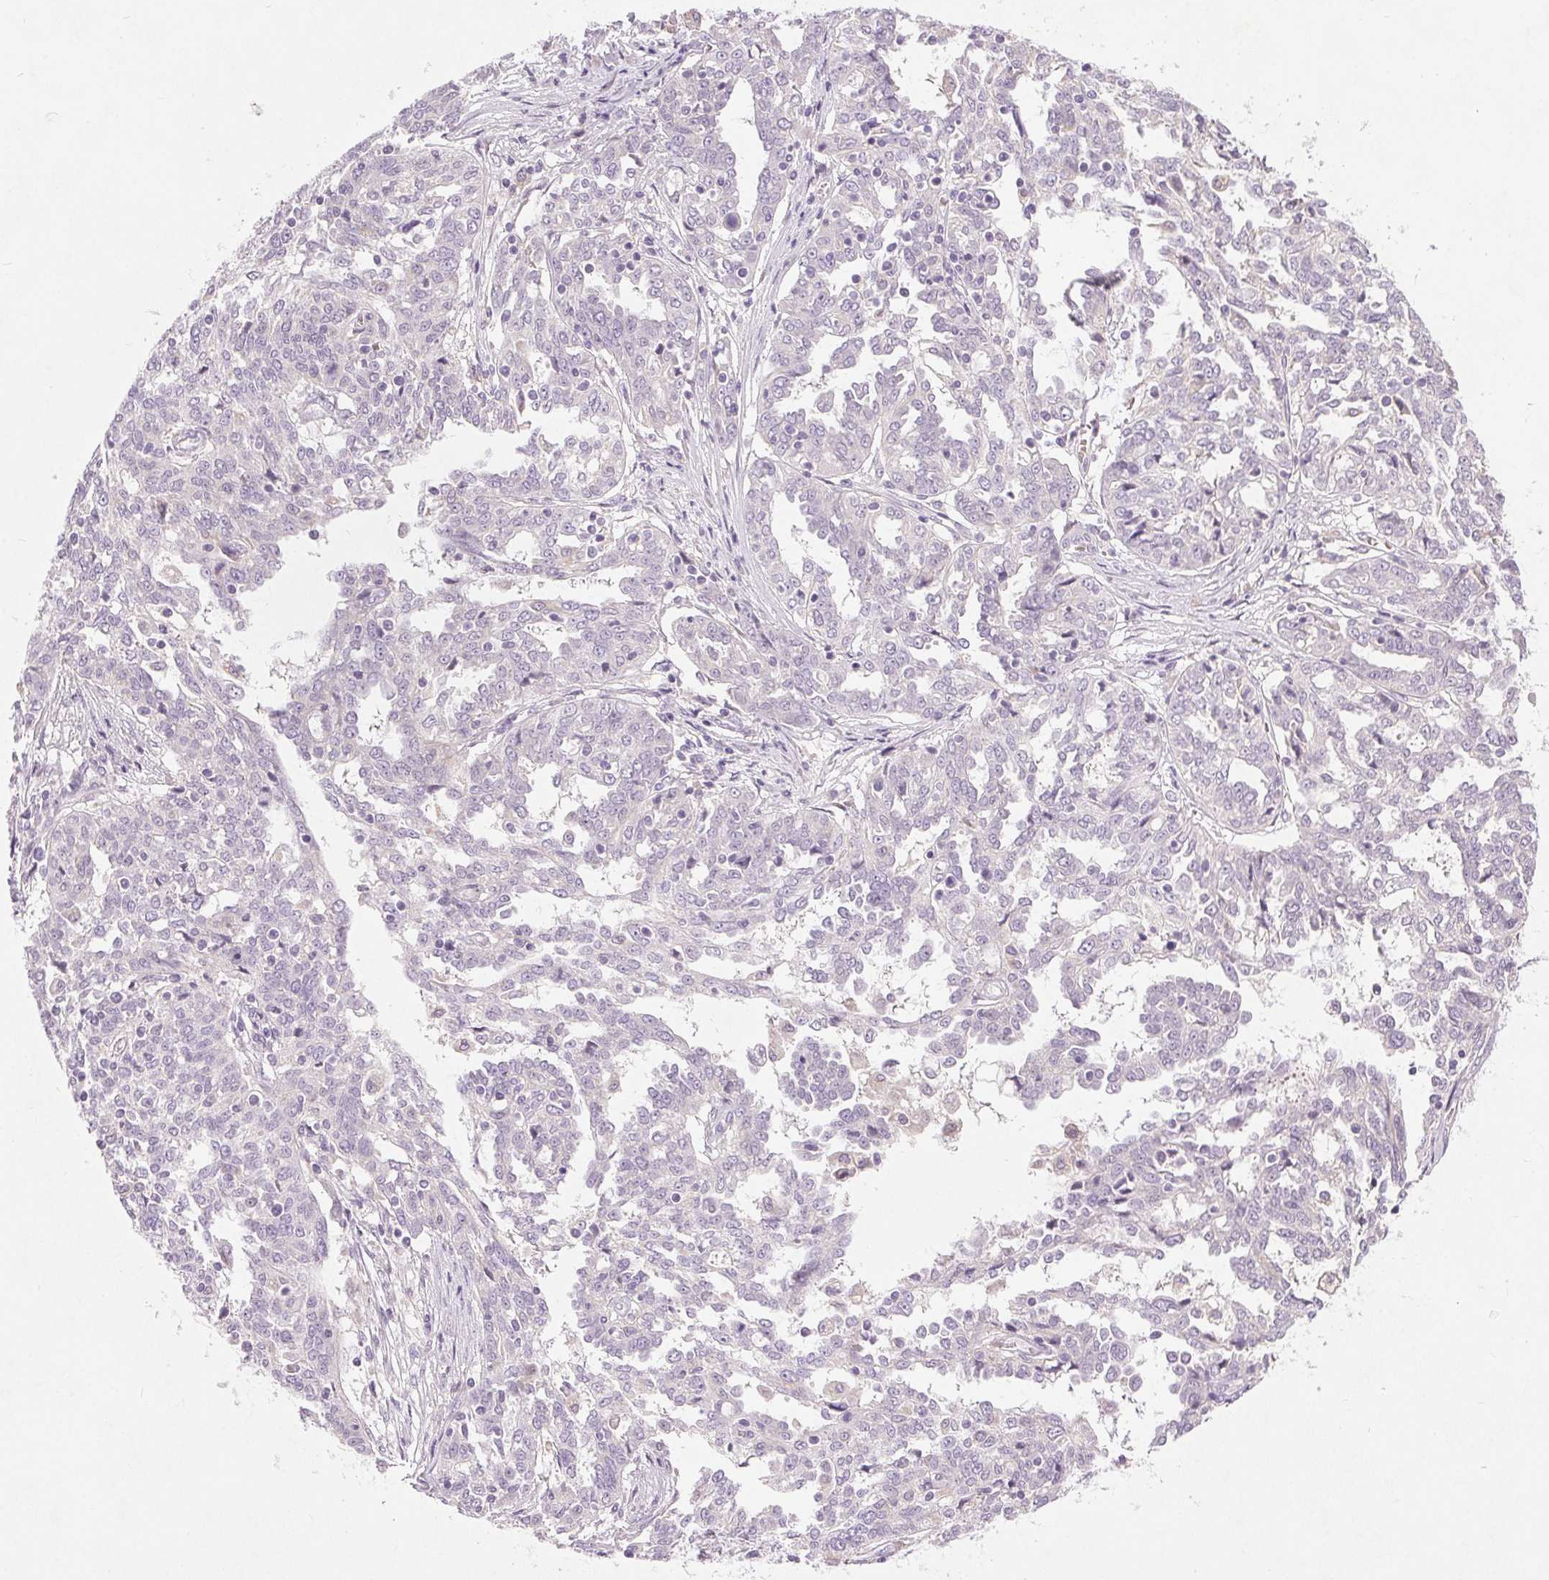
{"staining": {"intensity": "negative", "quantity": "none", "location": "none"}, "tissue": "ovarian cancer", "cell_type": "Tumor cells", "image_type": "cancer", "snomed": [{"axis": "morphology", "description": "Cystadenocarcinoma, serous, NOS"}, {"axis": "topography", "description": "Ovary"}], "caption": "The photomicrograph exhibits no staining of tumor cells in ovarian serous cystadenocarcinoma. (DAB (3,3'-diaminobenzidine) immunohistochemistry visualized using brightfield microscopy, high magnification).", "gene": "DSG3", "patient": {"sex": "female", "age": 67}}